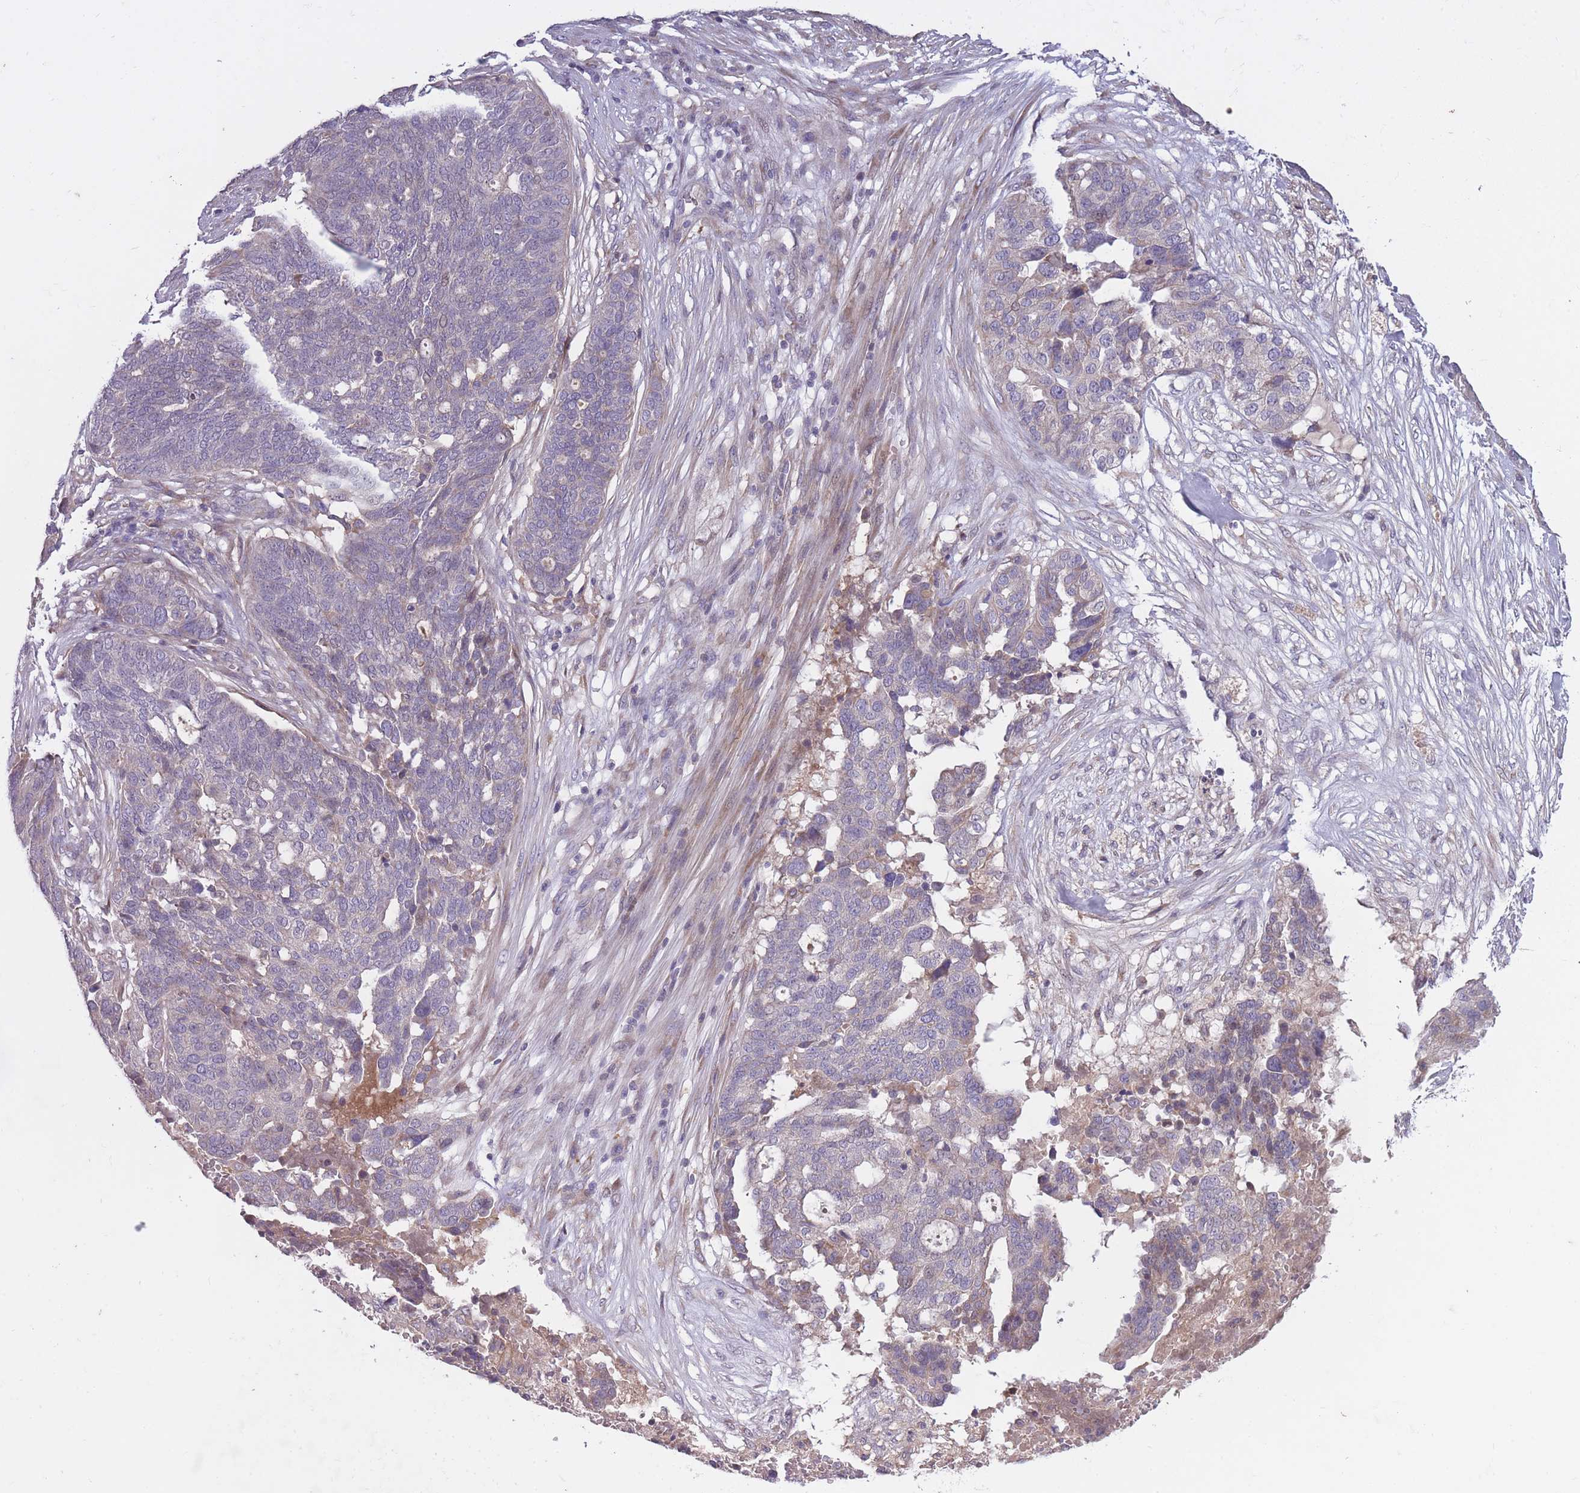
{"staining": {"intensity": "negative", "quantity": "none", "location": "none"}, "tissue": "ovarian cancer", "cell_type": "Tumor cells", "image_type": "cancer", "snomed": [{"axis": "morphology", "description": "Cystadenocarcinoma, serous, NOS"}, {"axis": "topography", "description": "Ovary"}], "caption": "This is an immunohistochemistry micrograph of human ovarian cancer. There is no staining in tumor cells.", "gene": "OR2V2", "patient": {"sex": "female", "age": 59}}